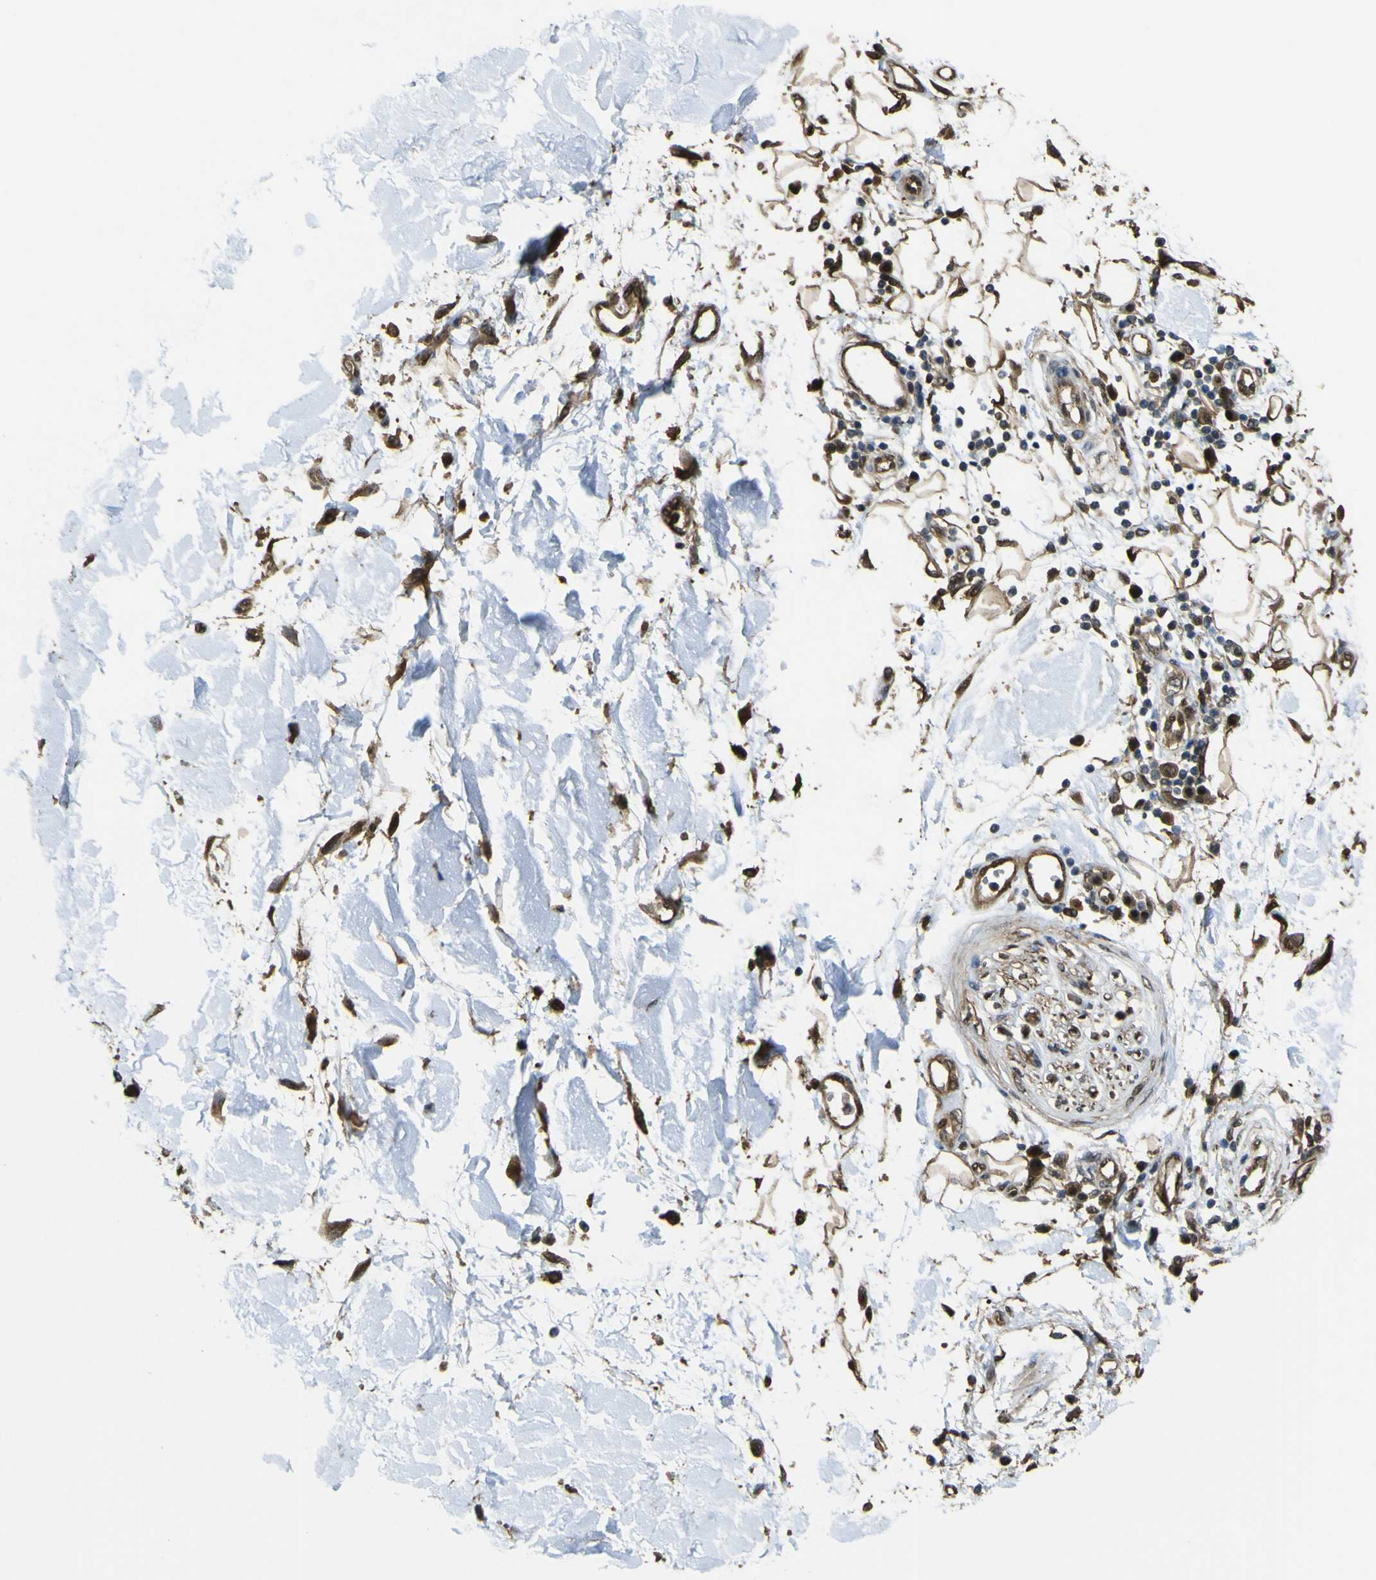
{"staining": {"intensity": "moderate", "quantity": ">75%", "location": "cytoplasmic/membranous"}, "tissue": "adipose tissue", "cell_type": "Adipocytes", "image_type": "normal", "snomed": [{"axis": "morphology", "description": "Squamous cell carcinoma, NOS"}, {"axis": "topography", "description": "Skin"}], "caption": "Immunohistochemical staining of unremarkable human adipose tissue shows moderate cytoplasmic/membranous protein positivity in approximately >75% of adipocytes.", "gene": "YWHAG", "patient": {"sex": "male", "age": 83}}